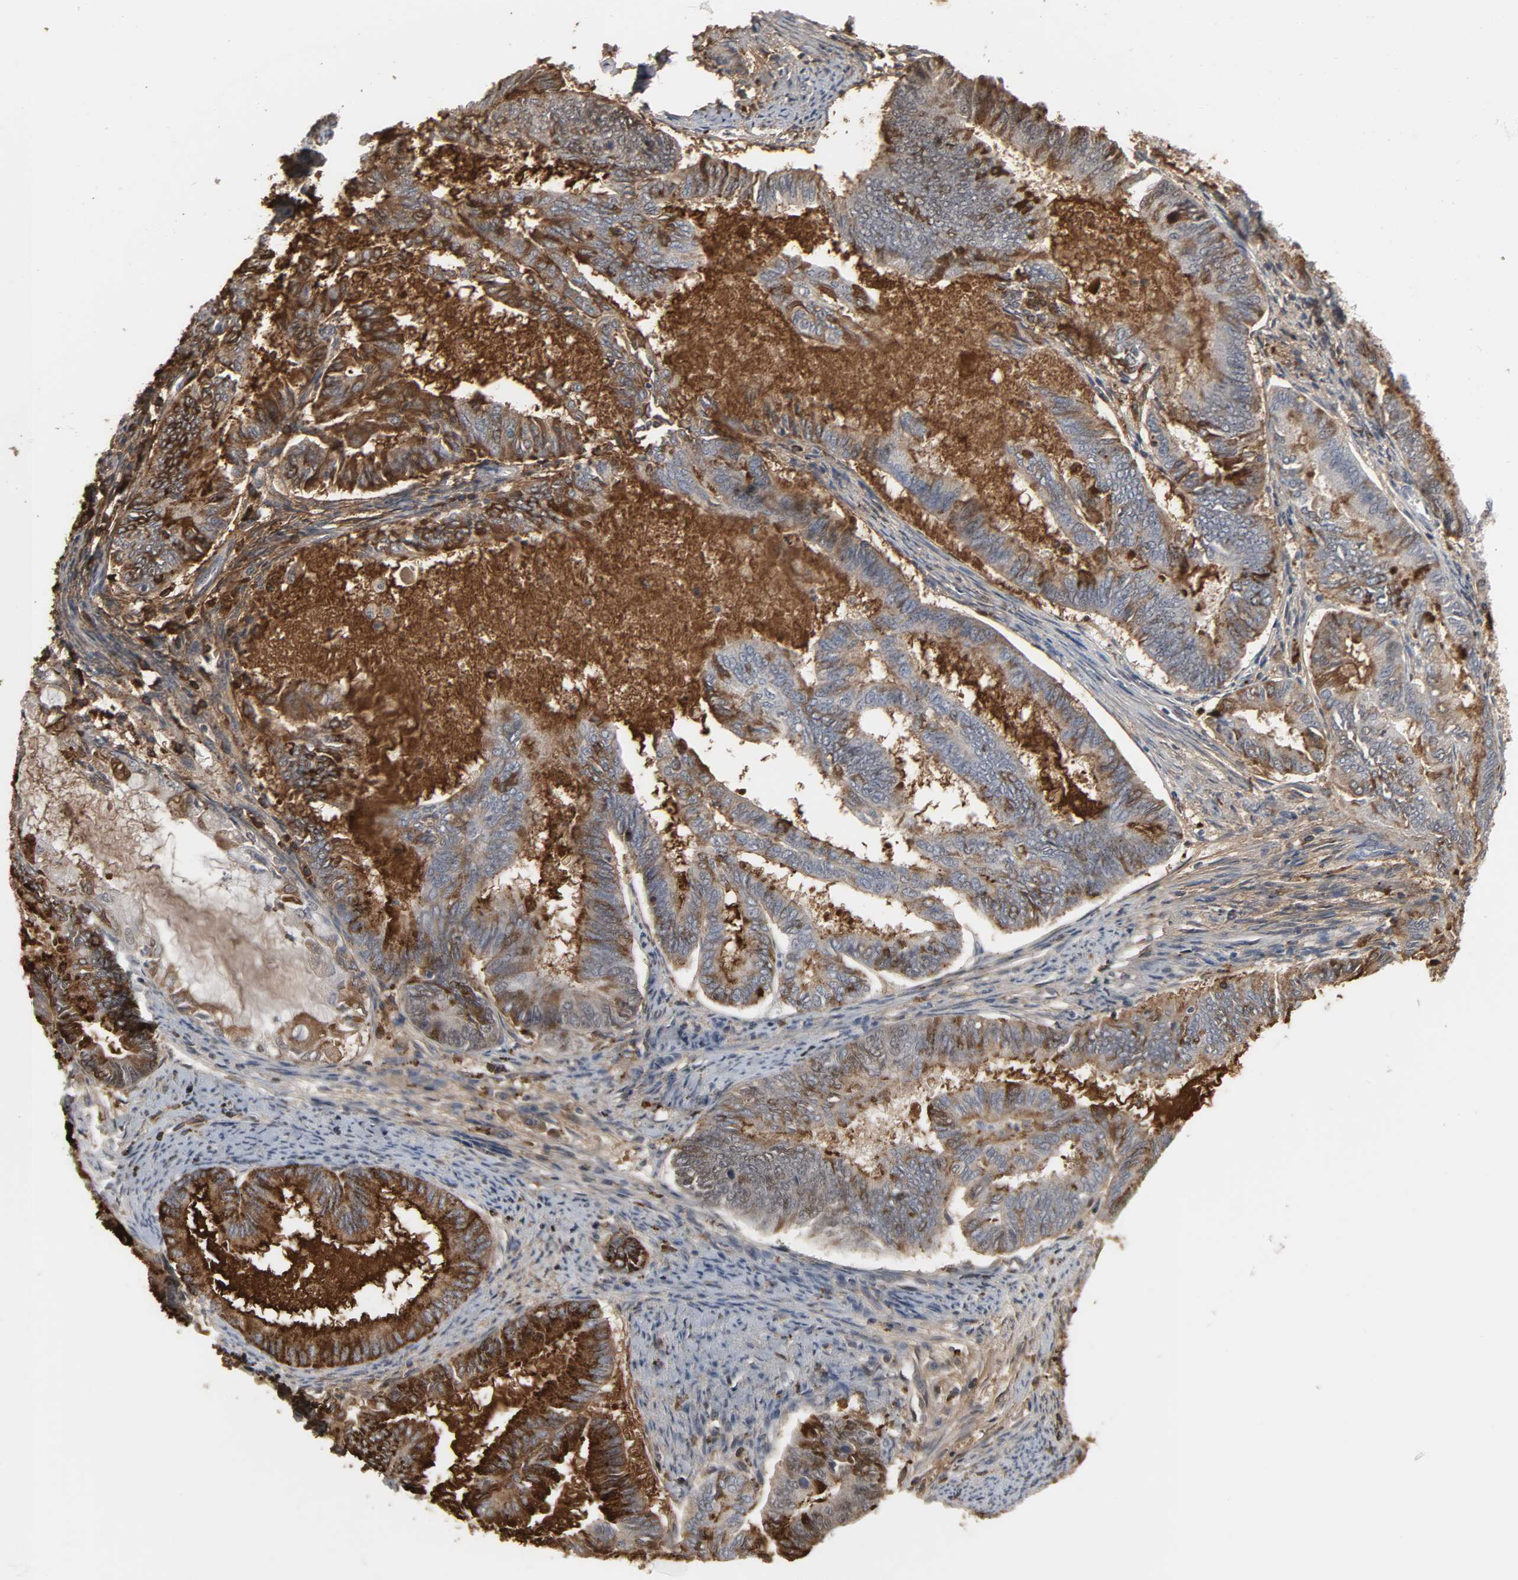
{"staining": {"intensity": "strong", "quantity": "25%-75%", "location": "cytoplasmic/membranous"}, "tissue": "endometrial cancer", "cell_type": "Tumor cells", "image_type": "cancer", "snomed": [{"axis": "morphology", "description": "Adenocarcinoma, NOS"}, {"axis": "topography", "description": "Endometrium"}], "caption": "Adenocarcinoma (endometrial) stained for a protein shows strong cytoplasmic/membranous positivity in tumor cells.", "gene": "DAZAP1", "patient": {"sex": "female", "age": 86}}